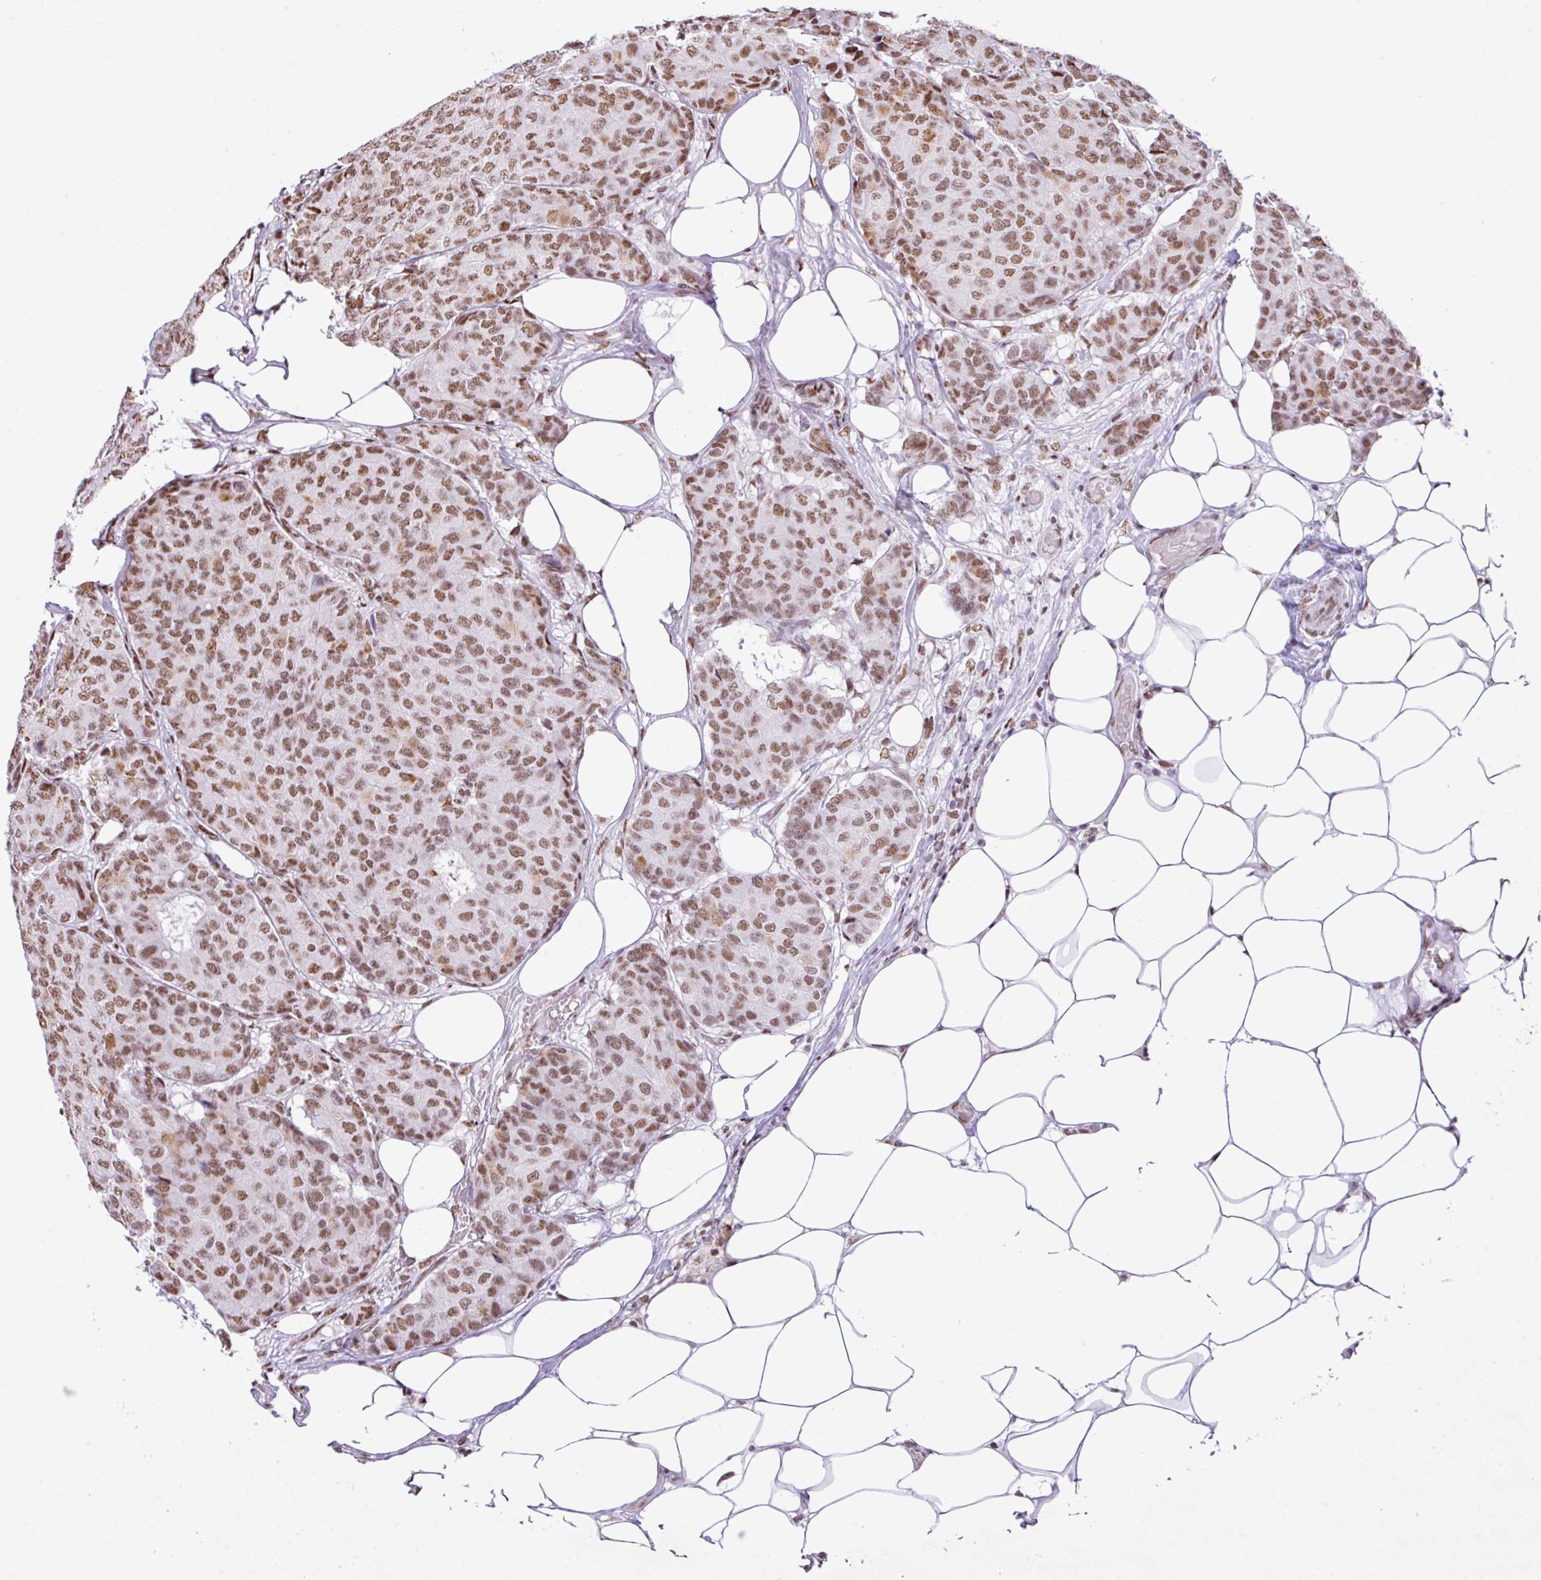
{"staining": {"intensity": "moderate", "quantity": ">75%", "location": "nuclear"}, "tissue": "breast cancer", "cell_type": "Tumor cells", "image_type": "cancer", "snomed": [{"axis": "morphology", "description": "Duct carcinoma"}, {"axis": "topography", "description": "Breast"}], "caption": "Protein expression analysis of human invasive ductal carcinoma (breast) reveals moderate nuclear staining in approximately >75% of tumor cells.", "gene": "RARG", "patient": {"sex": "female", "age": 75}}